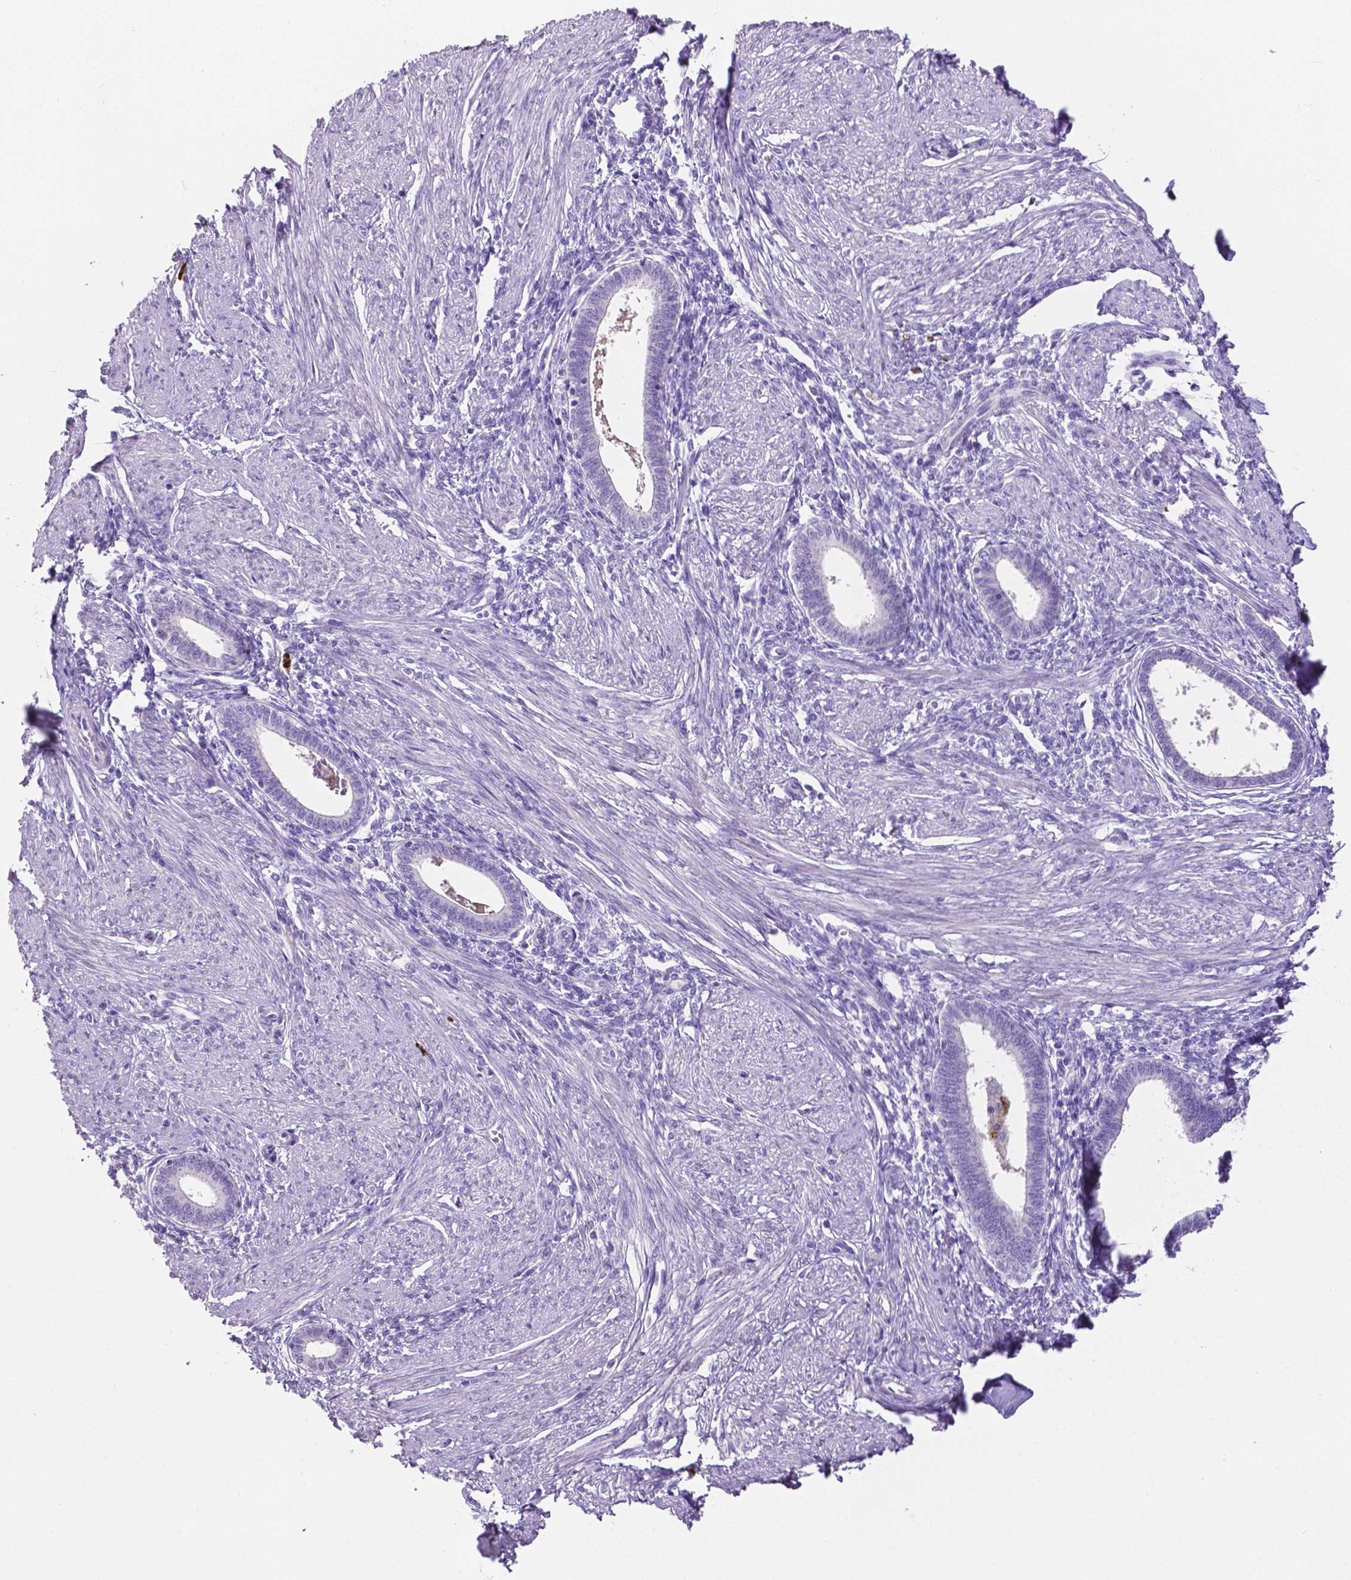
{"staining": {"intensity": "negative", "quantity": "none", "location": "none"}, "tissue": "endometrium", "cell_type": "Cells in endometrial stroma", "image_type": "normal", "snomed": [{"axis": "morphology", "description": "Normal tissue, NOS"}, {"axis": "topography", "description": "Endometrium"}], "caption": "The immunohistochemistry (IHC) photomicrograph has no significant staining in cells in endometrial stroma of endometrium.", "gene": "MMP9", "patient": {"sex": "female", "age": 42}}